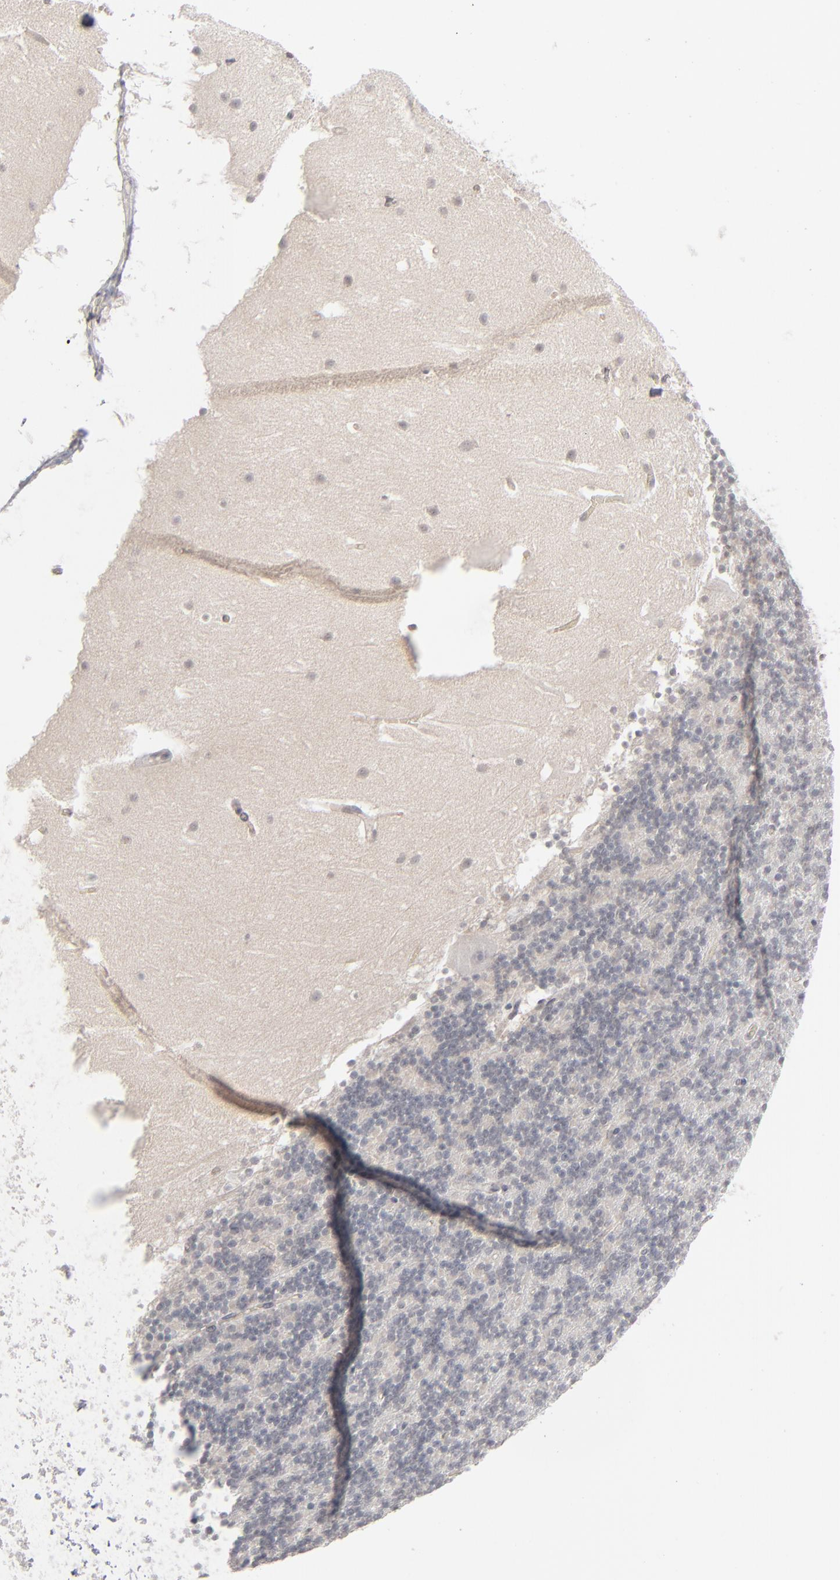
{"staining": {"intensity": "negative", "quantity": "none", "location": "none"}, "tissue": "cerebellum", "cell_type": "Cells in granular layer", "image_type": "normal", "snomed": [{"axis": "morphology", "description": "Normal tissue, NOS"}, {"axis": "topography", "description": "Cerebellum"}], "caption": "Immunohistochemical staining of normal human cerebellum demonstrates no significant expression in cells in granular layer. (IHC, brightfield microscopy, high magnification).", "gene": "POF1B", "patient": {"sex": "male", "age": 45}}